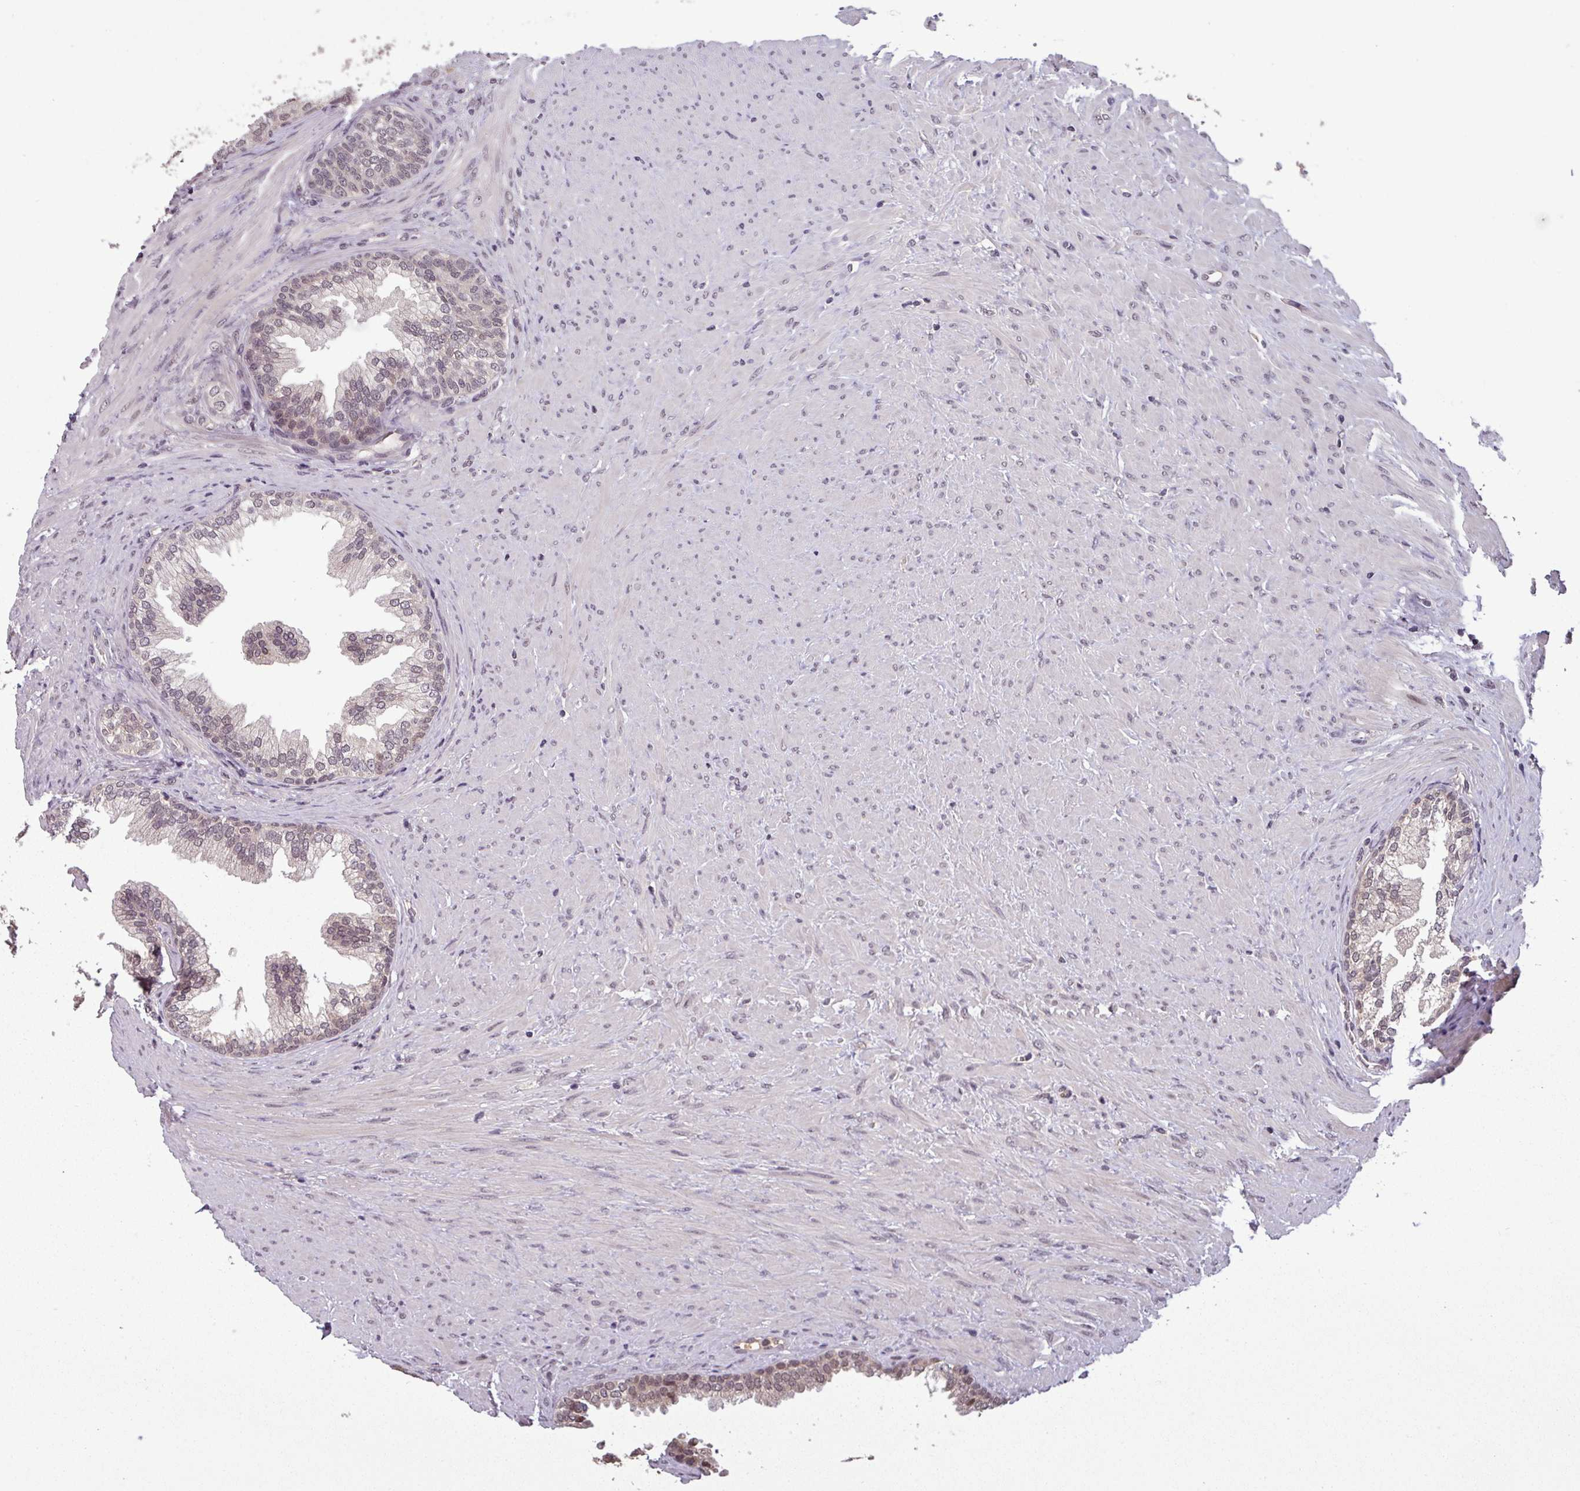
{"staining": {"intensity": "weak", "quantity": "<25%", "location": "cytoplasmic/membranous,nuclear"}, "tissue": "prostate", "cell_type": "Glandular cells", "image_type": "normal", "snomed": [{"axis": "morphology", "description": "Normal tissue, NOS"}, {"axis": "topography", "description": "Prostate"}], "caption": "There is no significant staining in glandular cells of prostate.", "gene": "NOB1", "patient": {"sex": "male", "age": 76}}